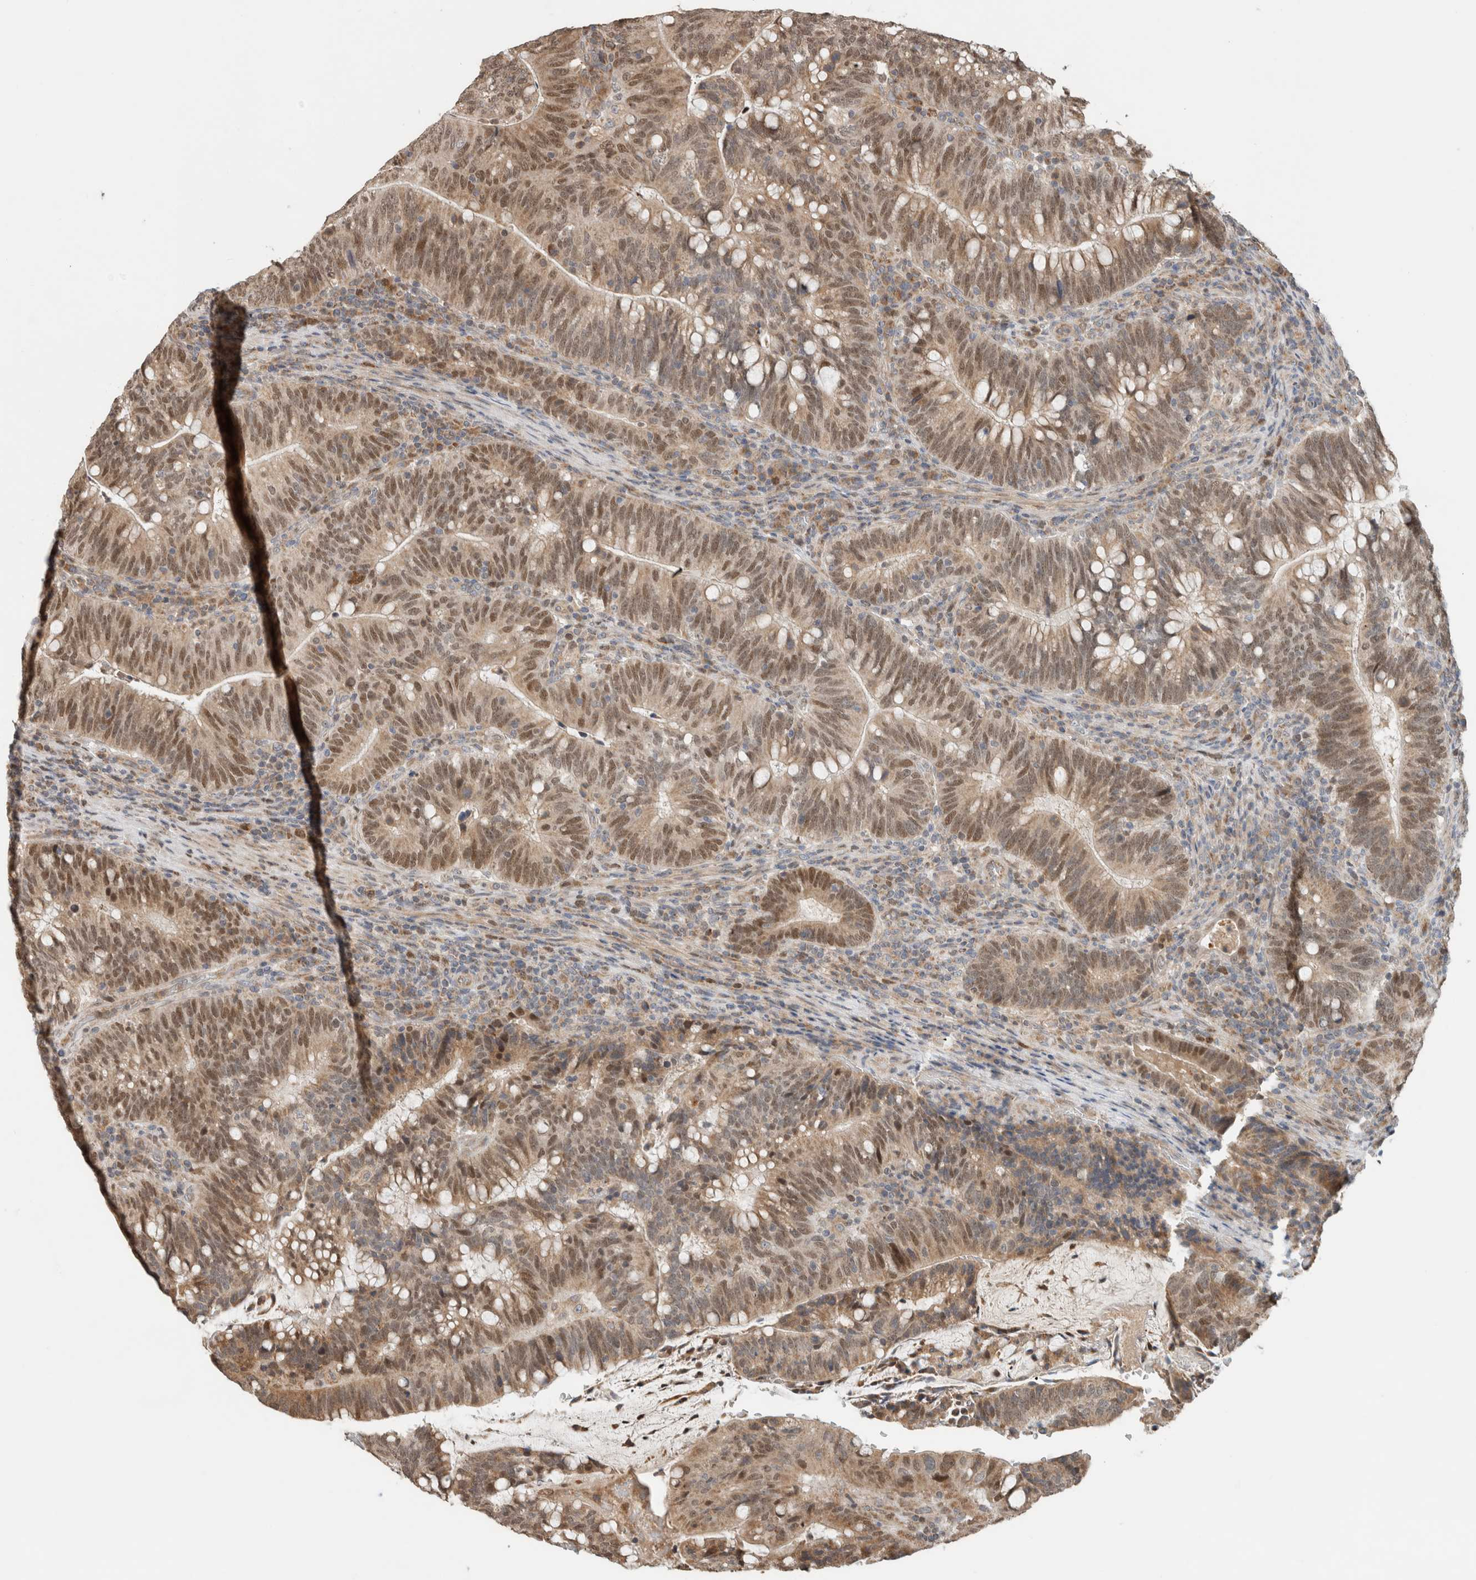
{"staining": {"intensity": "moderate", "quantity": ">75%", "location": "cytoplasmic/membranous,nuclear"}, "tissue": "colorectal cancer", "cell_type": "Tumor cells", "image_type": "cancer", "snomed": [{"axis": "morphology", "description": "Adenocarcinoma, NOS"}, {"axis": "topography", "description": "Colon"}], "caption": "IHC histopathology image of neoplastic tissue: human colorectal cancer (adenocarcinoma) stained using immunohistochemistry (IHC) shows medium levels of moderate protein expression localized specifically in the cytoplasmic/membranous and nuclear of tumor cells, appearing as a cytoplasmic/membranous and nuclear brown color.", "gene": "GINS4", "patient": {"sex": "female", "age": 66}}